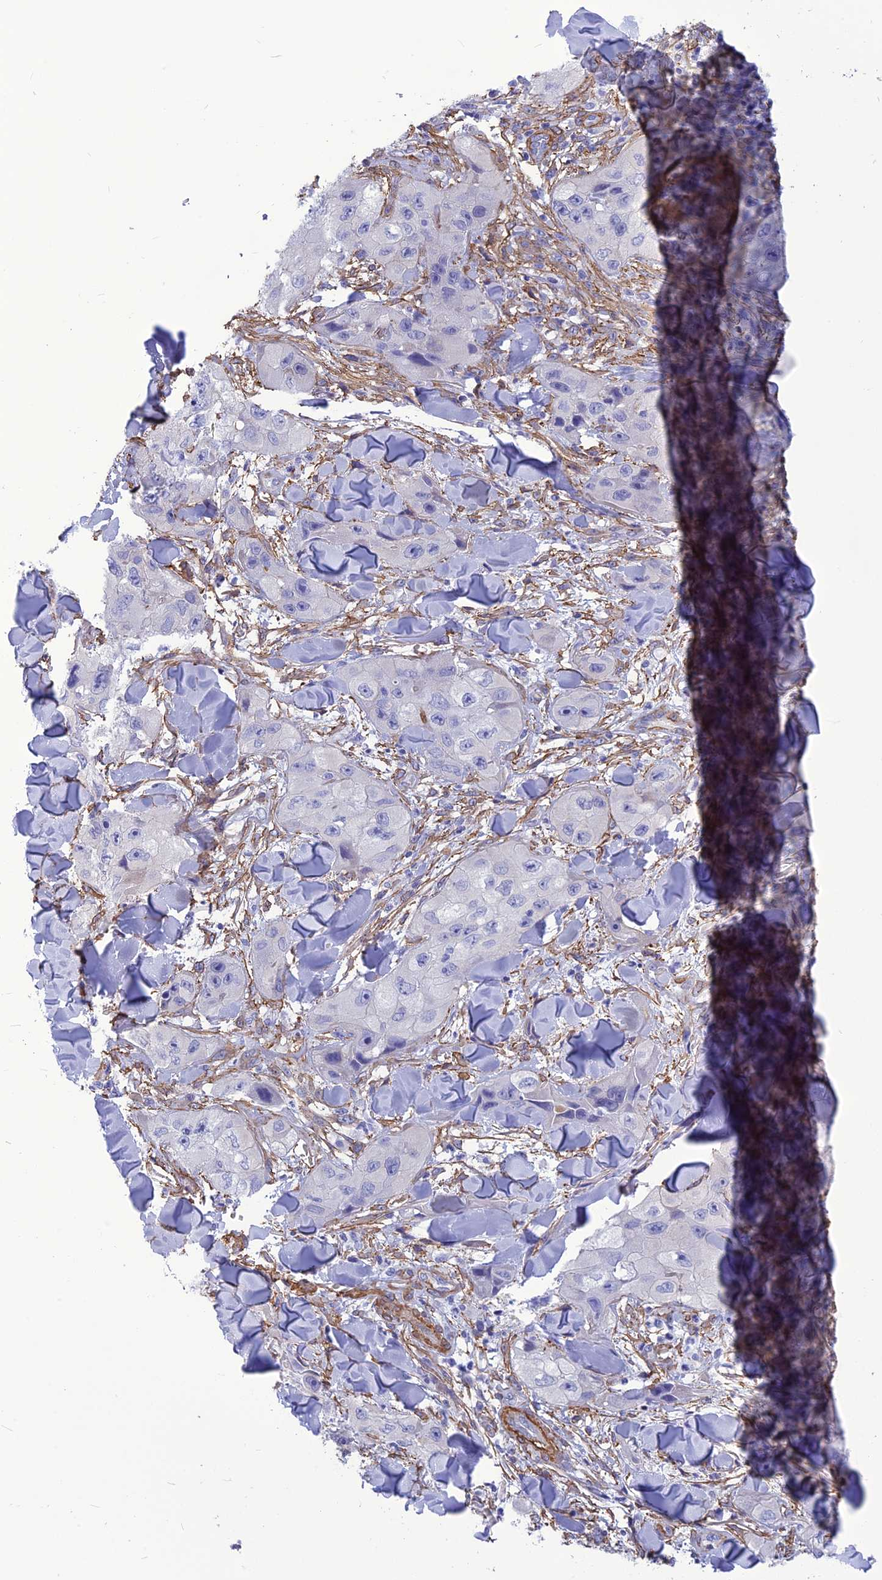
{"staining": {"intensity": "negative", "quantity": "none", "location": "none"}, "tissue": "skin cancer", "cell_type": "Tumor cells", "image_type": "cancer", "snomed": [{"axis": "morphology", "description": "Squamous cell carcinoma, NOS"}, {"axis": "topography", "description": "Skin"}, {"axis": "topography", "description": "Subcutis"}], "caption": "DAB (3,3'-diaminobenzidine) immunohistochemical staining of skin squamous cell carcinoma demonstrates no significant expression in tumor cells.", "gene": "NKD1", "patient": {"sex": "male", "age": 73}}